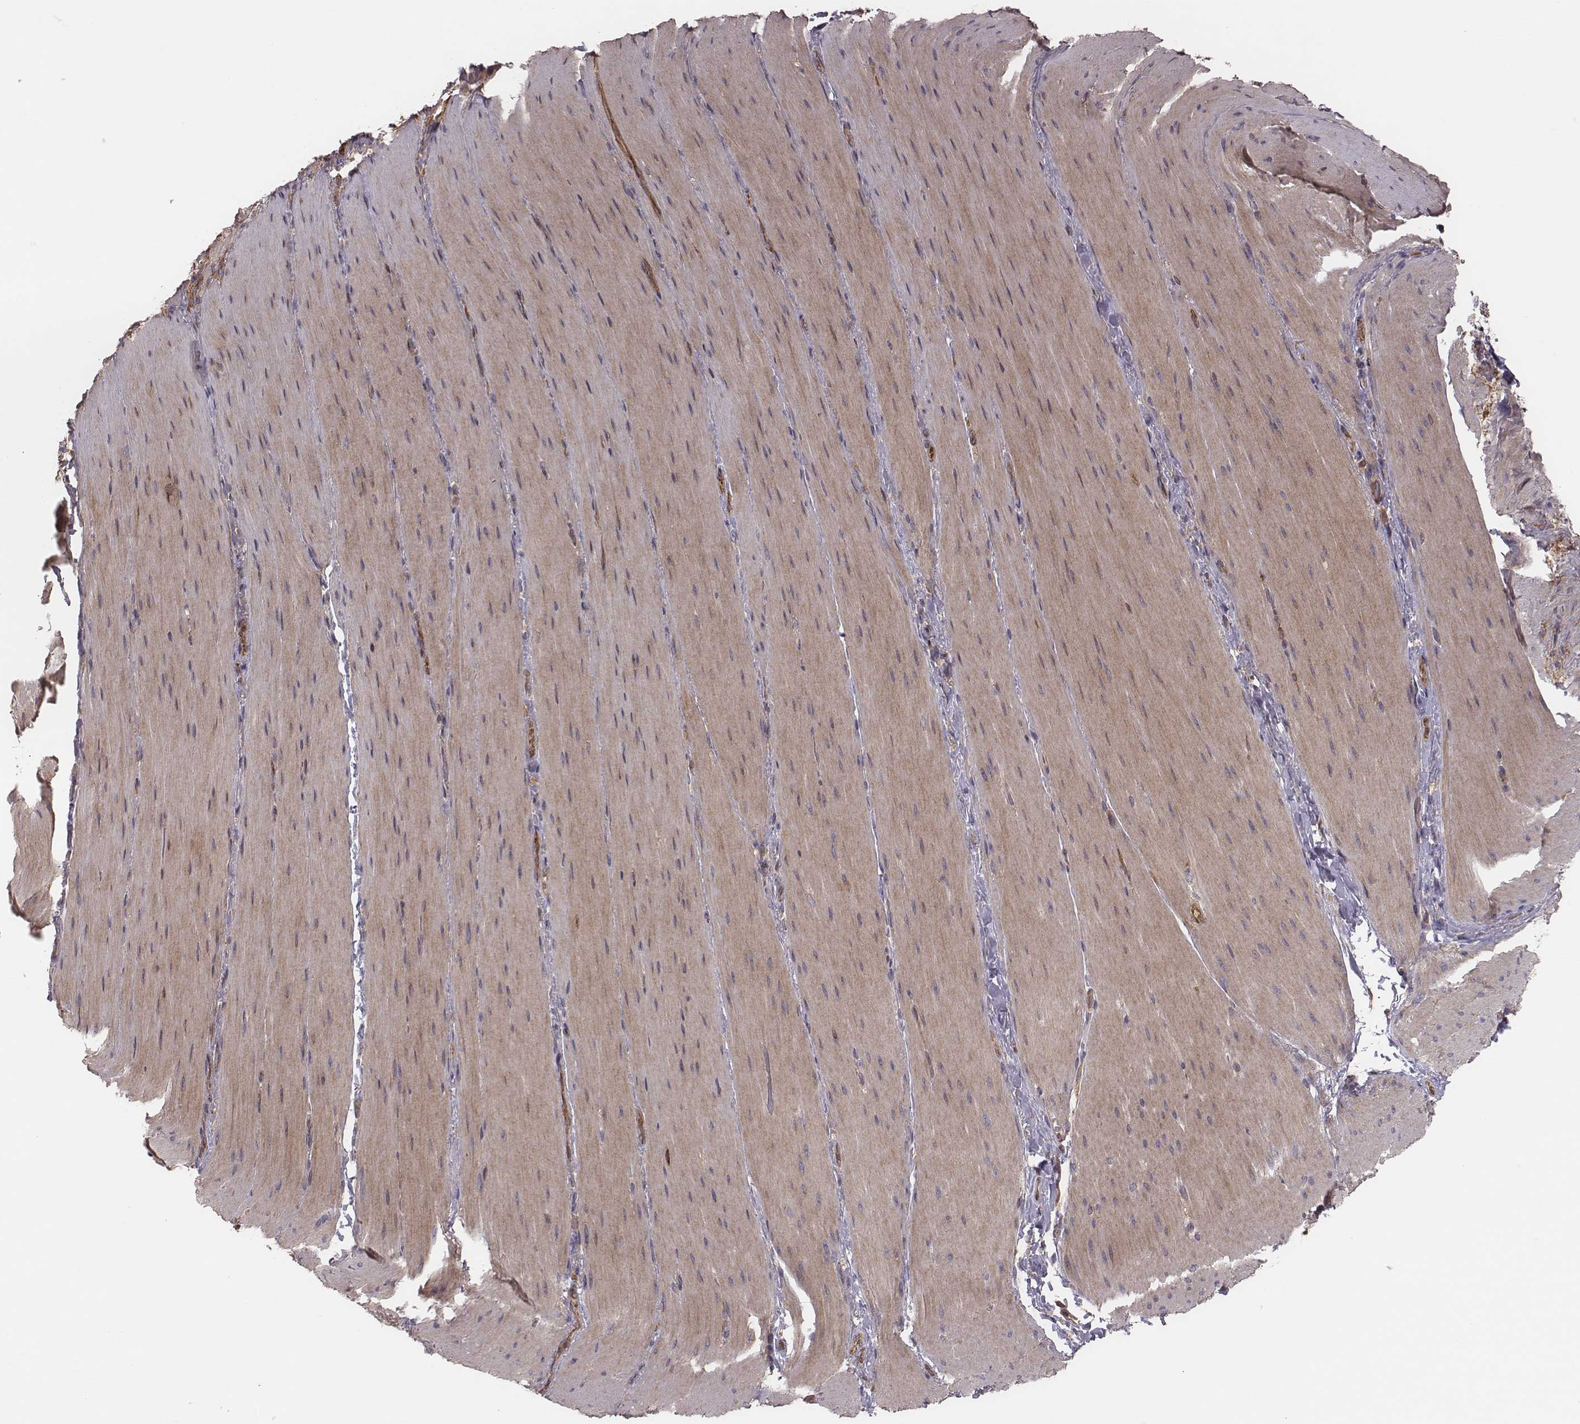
{"staining": {"intensity": "weak", "quantity": "25%-75%", "location": "cytoplasmic/membranous"}, "tissue": "smooth muscle", "cell_type": "Smooth muscle cells", "image_type": "normal", "snomed": [{"axis": "morphology", "description": "Normal tissue, NOS"}, {"axis": "topography", "description": "Smooth muscle"}, {"axis": "topography", "description": "Colon"}], "caption": "Smooth muscle stained for a protein (brown) reveals weak cytoplasmic/membranous positive staining in approximately 25%-75% of smooth muscle cells.", "gene": "CAD", "patient": {"sex": "male", "age": 73}}